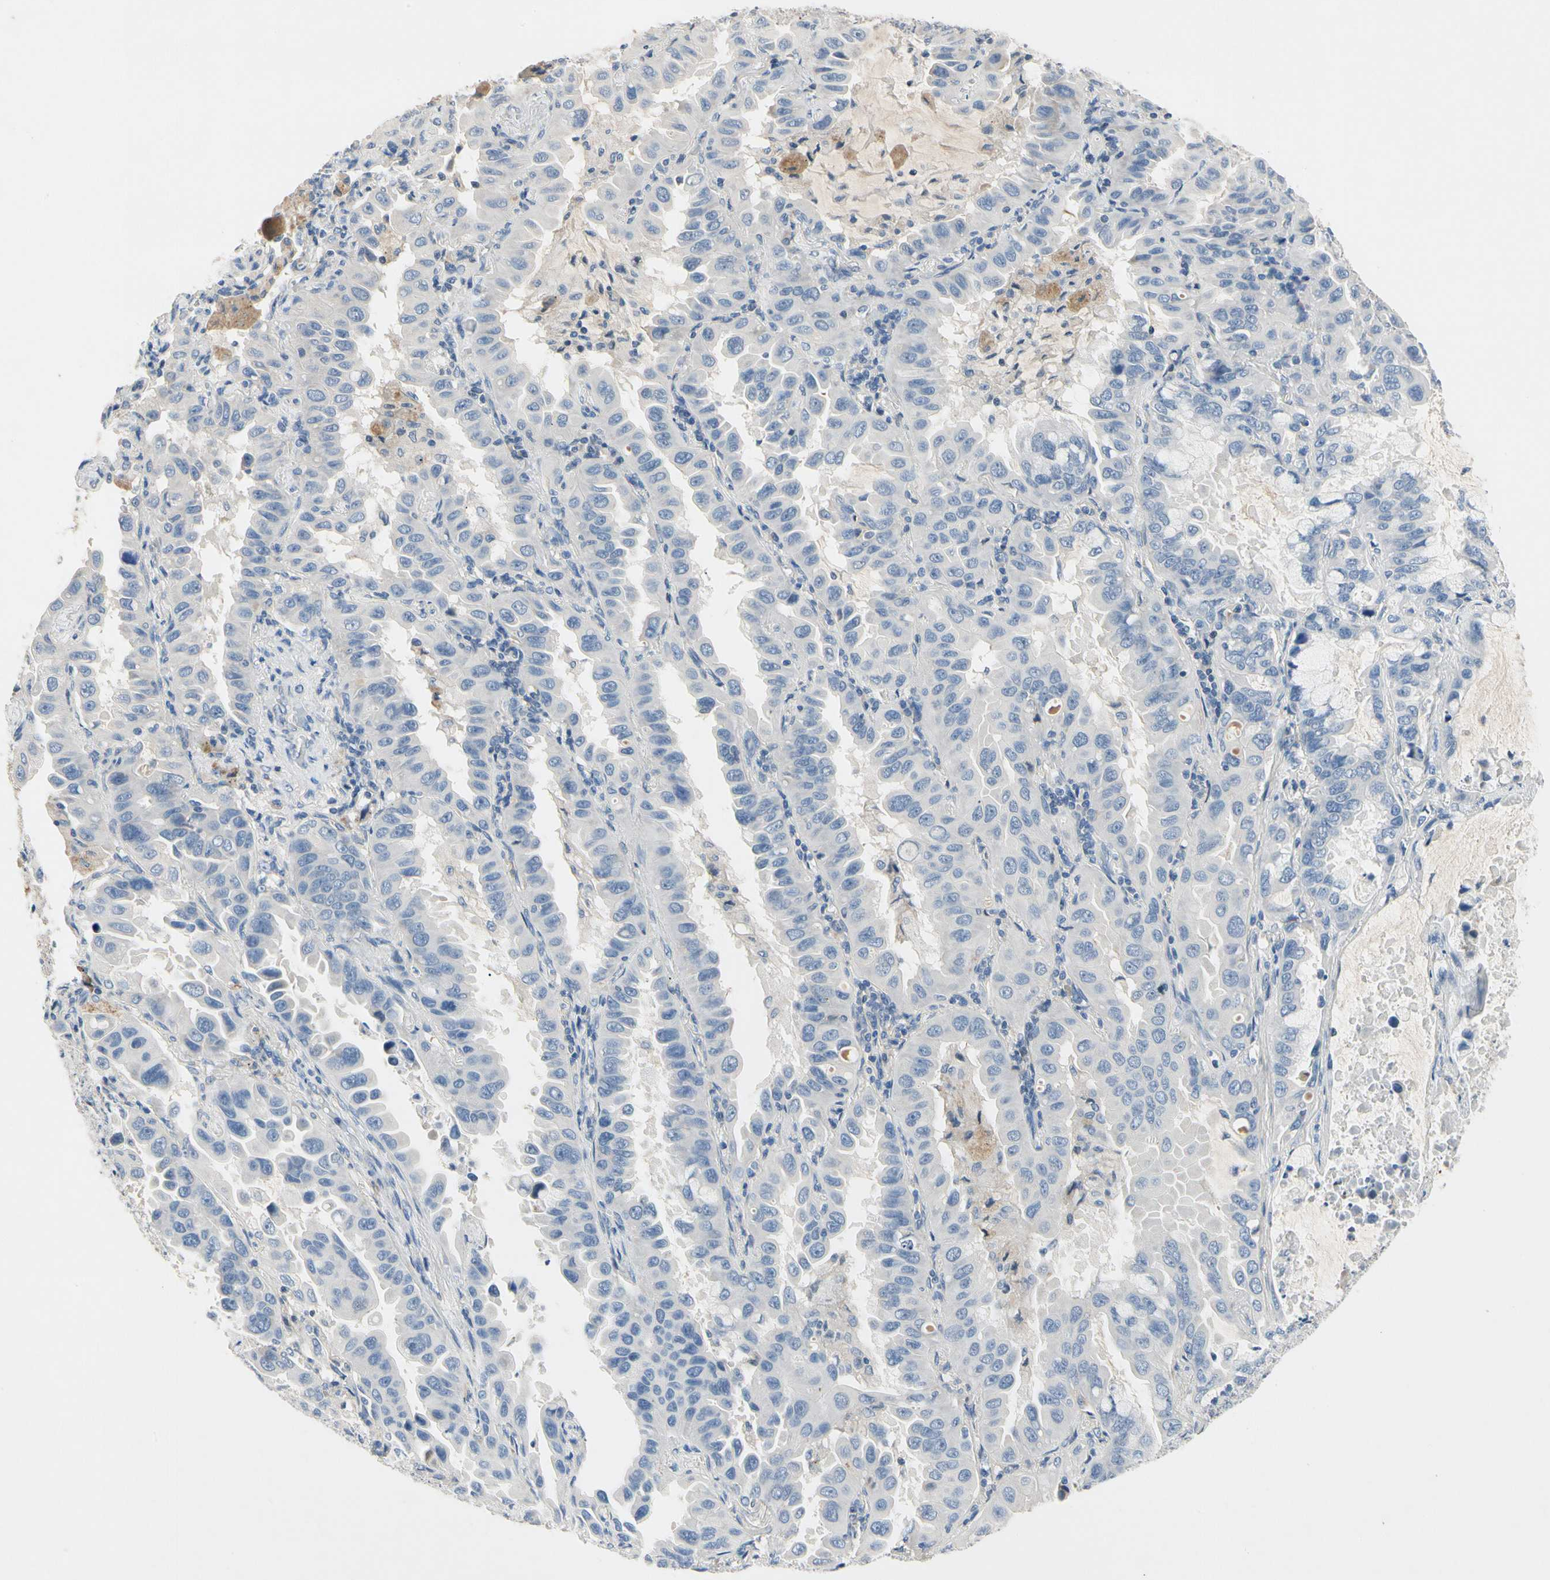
{"staining": {"intensity": "negative", "quantity": "none", "location": "none"}, "tissue": "lung cancer", "cell_type": "Tumor cells", "image_type": "cancer", "snomed": [{"axis": "morphology", "description": "Adenocarcinoma, NOS"}, {"axis": "topography", "description": "Lung"}], "caption": "DAB (3,3'-diaminobenzidine) immunohistochemical staining of lung adenocarcinoma demonstrates no significant positivity in tumor cells.", "gene": "GAS6", "patient": {"sex": "male", "age": 64}}